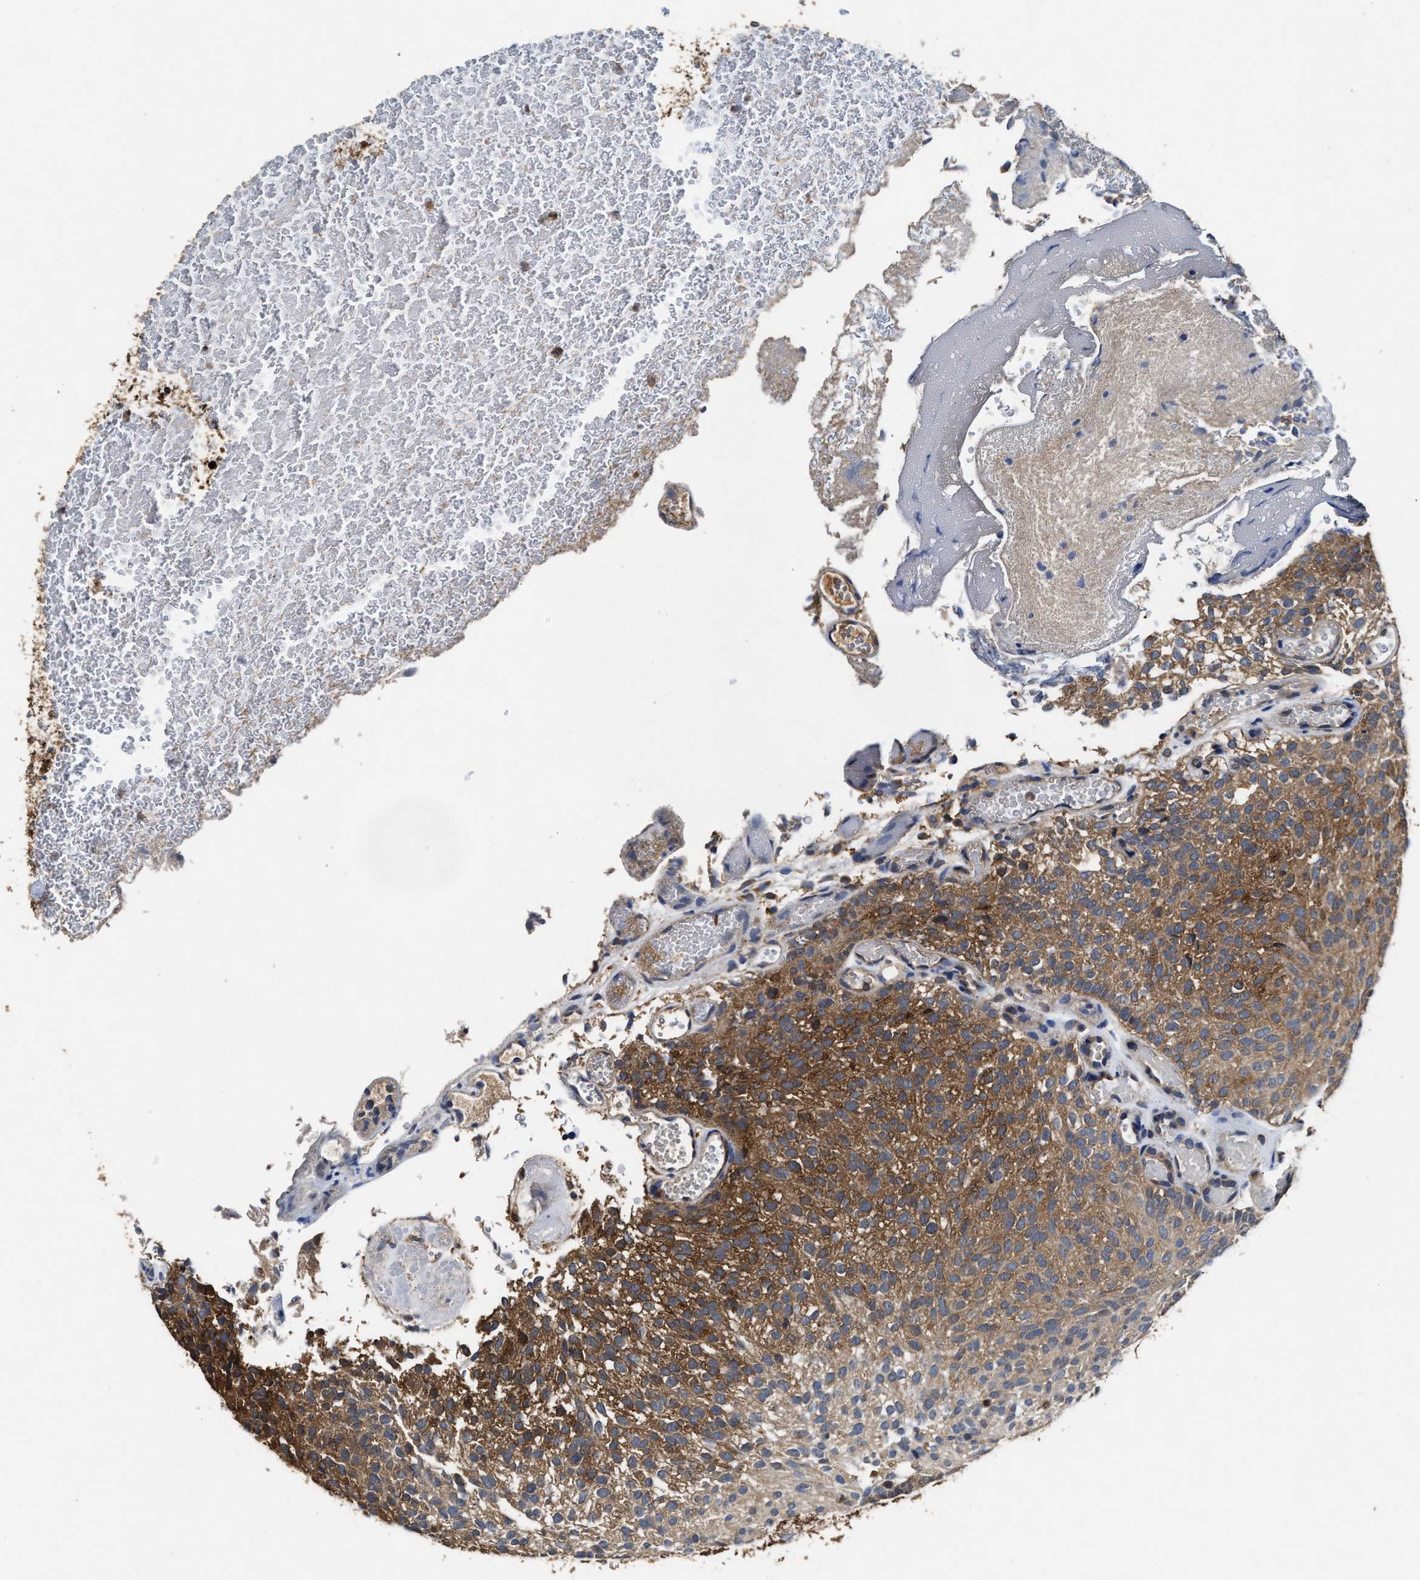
{"staining": {"intensity": "moderate", "quantity": ">75%", "location": "cytoplasmic/membranous"}, "tissue": "urothelial cancer", "cell_type": "Tumor cells", "image_type": "cancer", "snomed": [{"axis": "morphology", "description": "Urothelial carcinoma, Low grade"}, {"axis": "topography", "description": "Urinary bladder"}], "caption": "This photomicrograph shows IHC staining of urothelial cancer, with medium moderate cytoplasmic/membranous positivity in approximately >75% of tumor cells.", "gene": "ACAT2", "patient": {"sex": "male", "age": 78}}